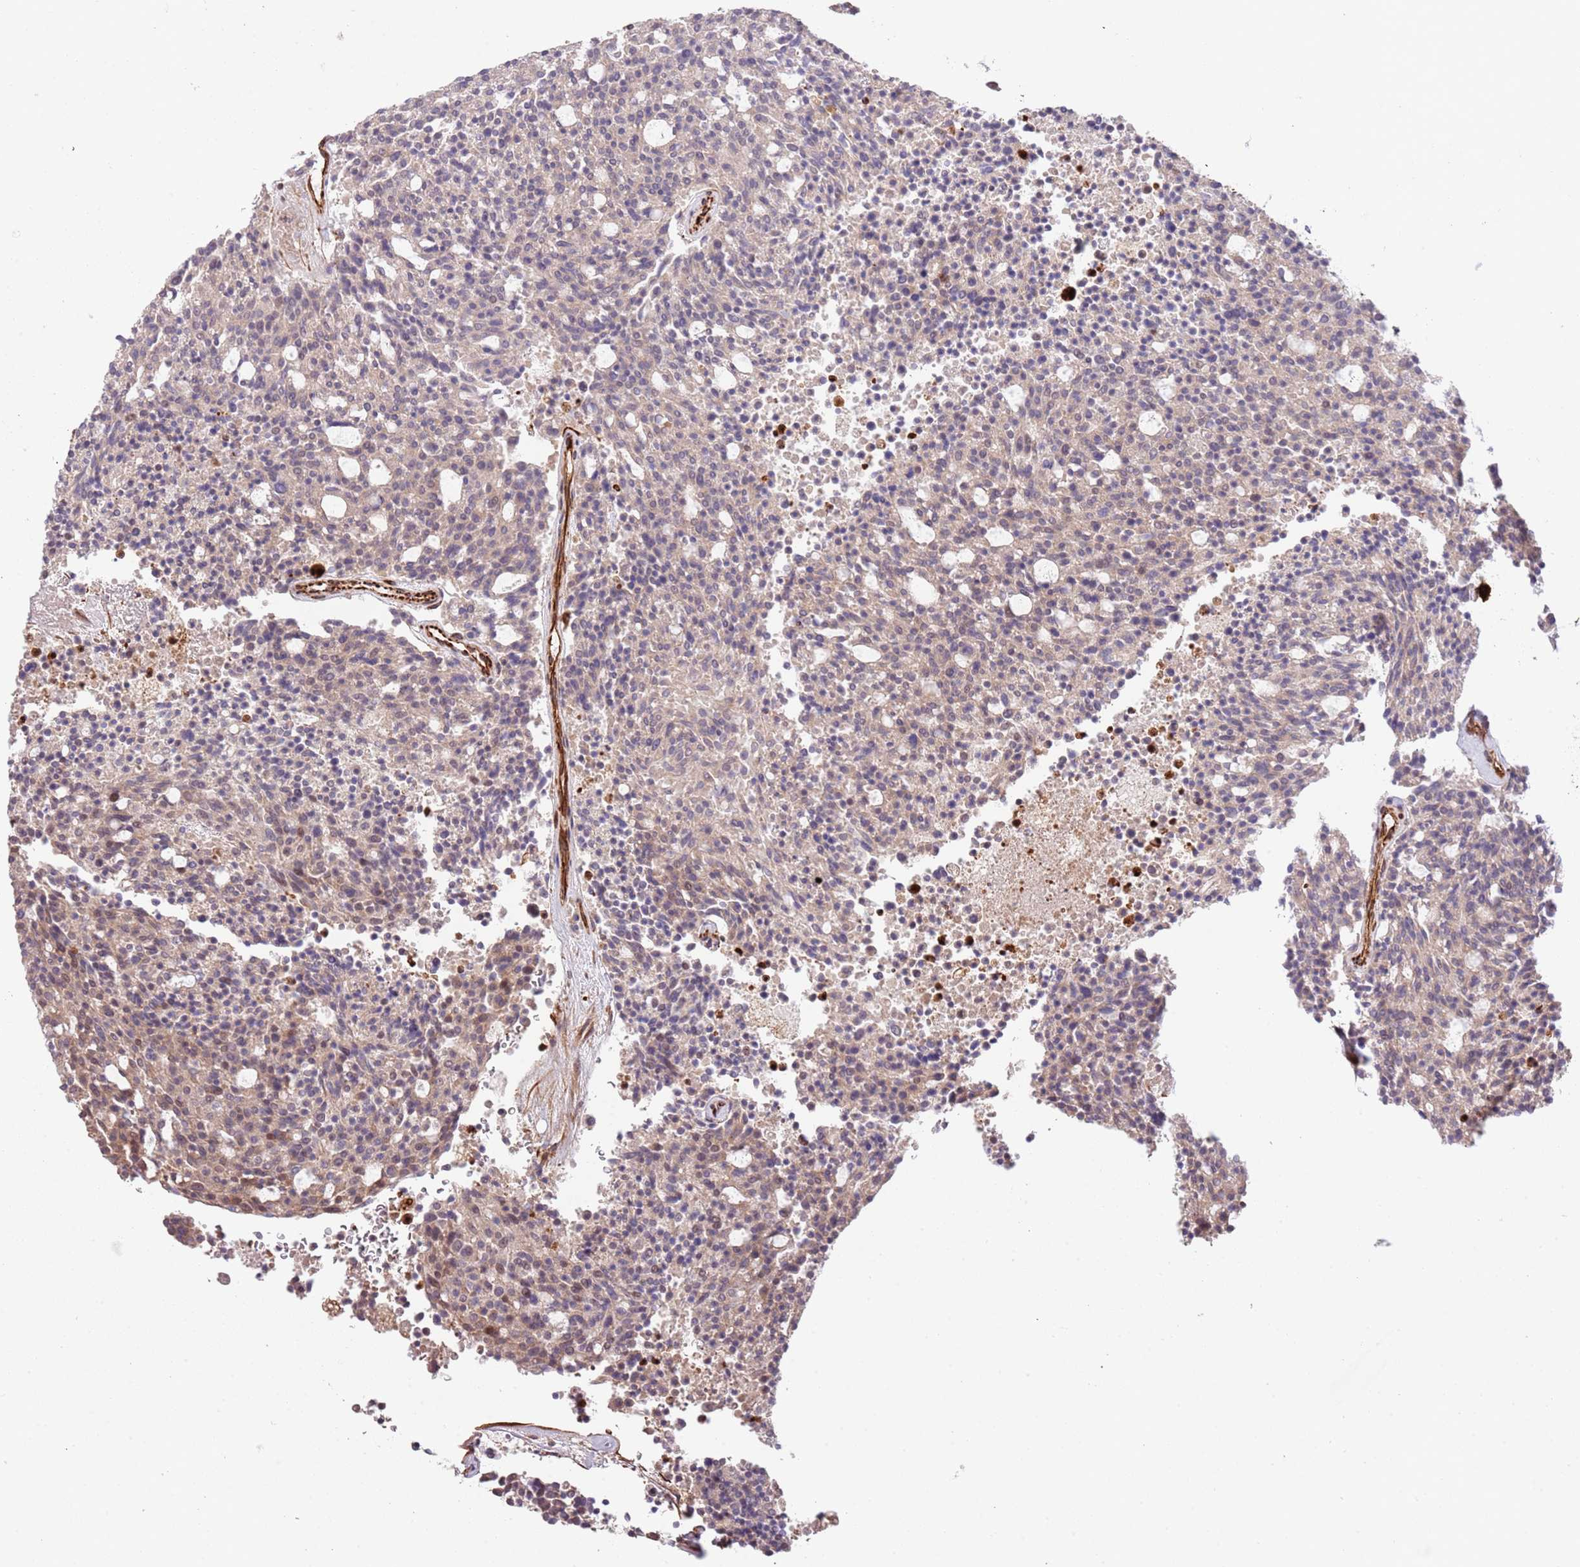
{"staining": {"intensity": "negative", "quantity": "none", "location": "none"}, "tissue": "carcinoid", "cell_type": "Tumor cells", "image_type": "cancer", "snomed": [{"axis": "morphology", "description": "Carcinoid, malignant, NOS"}, {"axis": "topography", "description": "Pancreas"}], "caption": "Micrograph shows no significant protein positivity in tumor cells of carcinoid.", "gene": "NEK3", "patient": {"sex": "female", "age": 54}}